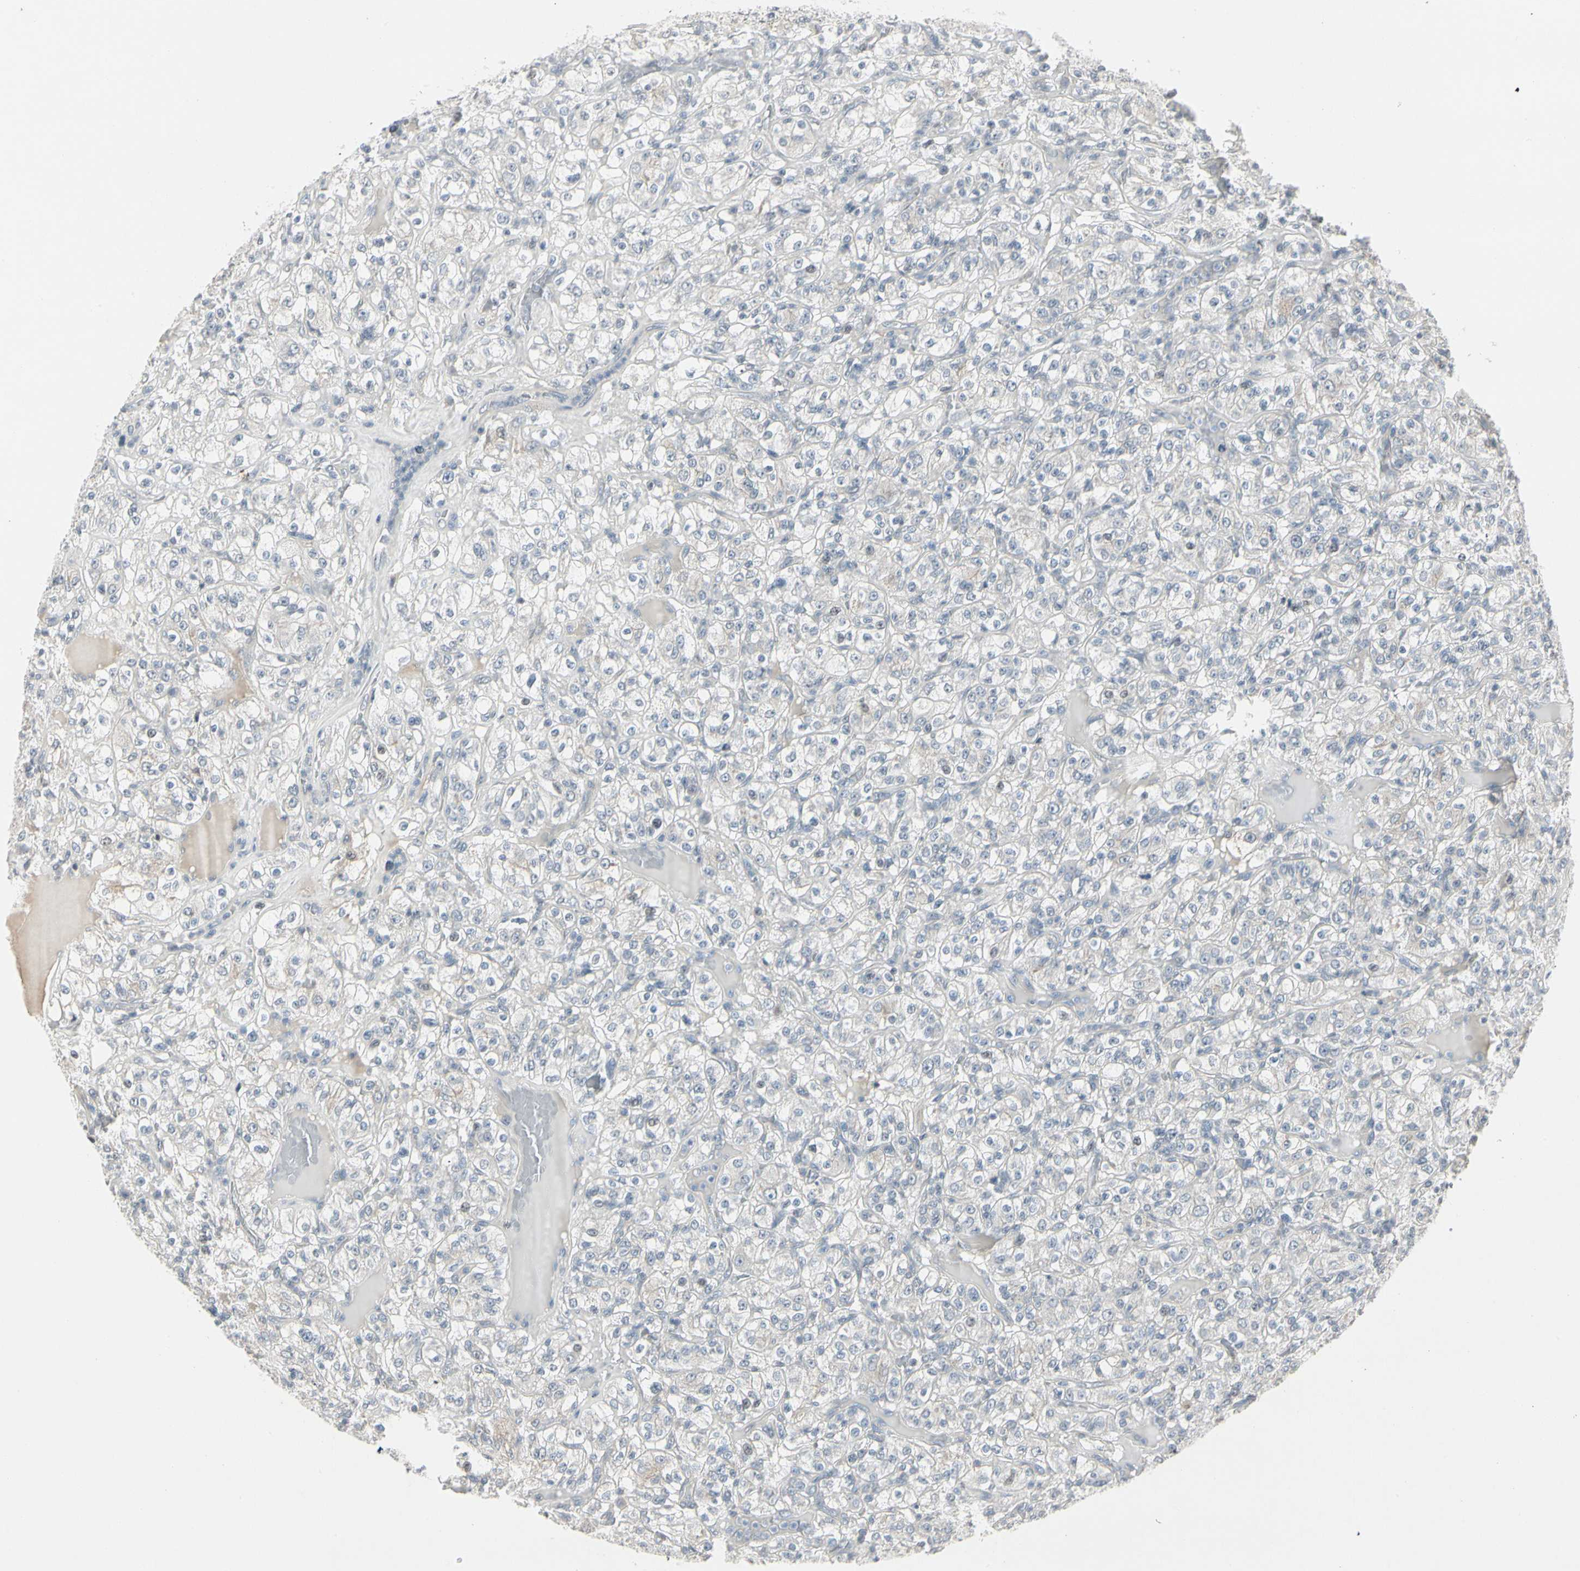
{"staining": {"intensity": "negative", "quantity": "none", "location": "none"}, "tissue": "renal cancer", "cell_type": "Tumor cells", "image_type": "cancer", "snomed": [{"axis": "morphology", "description": "Normal tissue, NOS"}, {"axis": "morphology", "description": "Adenocarcinoma, NOS"}, {"axis": "topography", "description": "Kidney"}], "caption": "Human adenocarcinoma (renal) stained for a protein using immunohistochemistry demonstrates no staining in tumor cells.", "gene": "DMPK", "patient": {"sex": "female", "age": 72}}